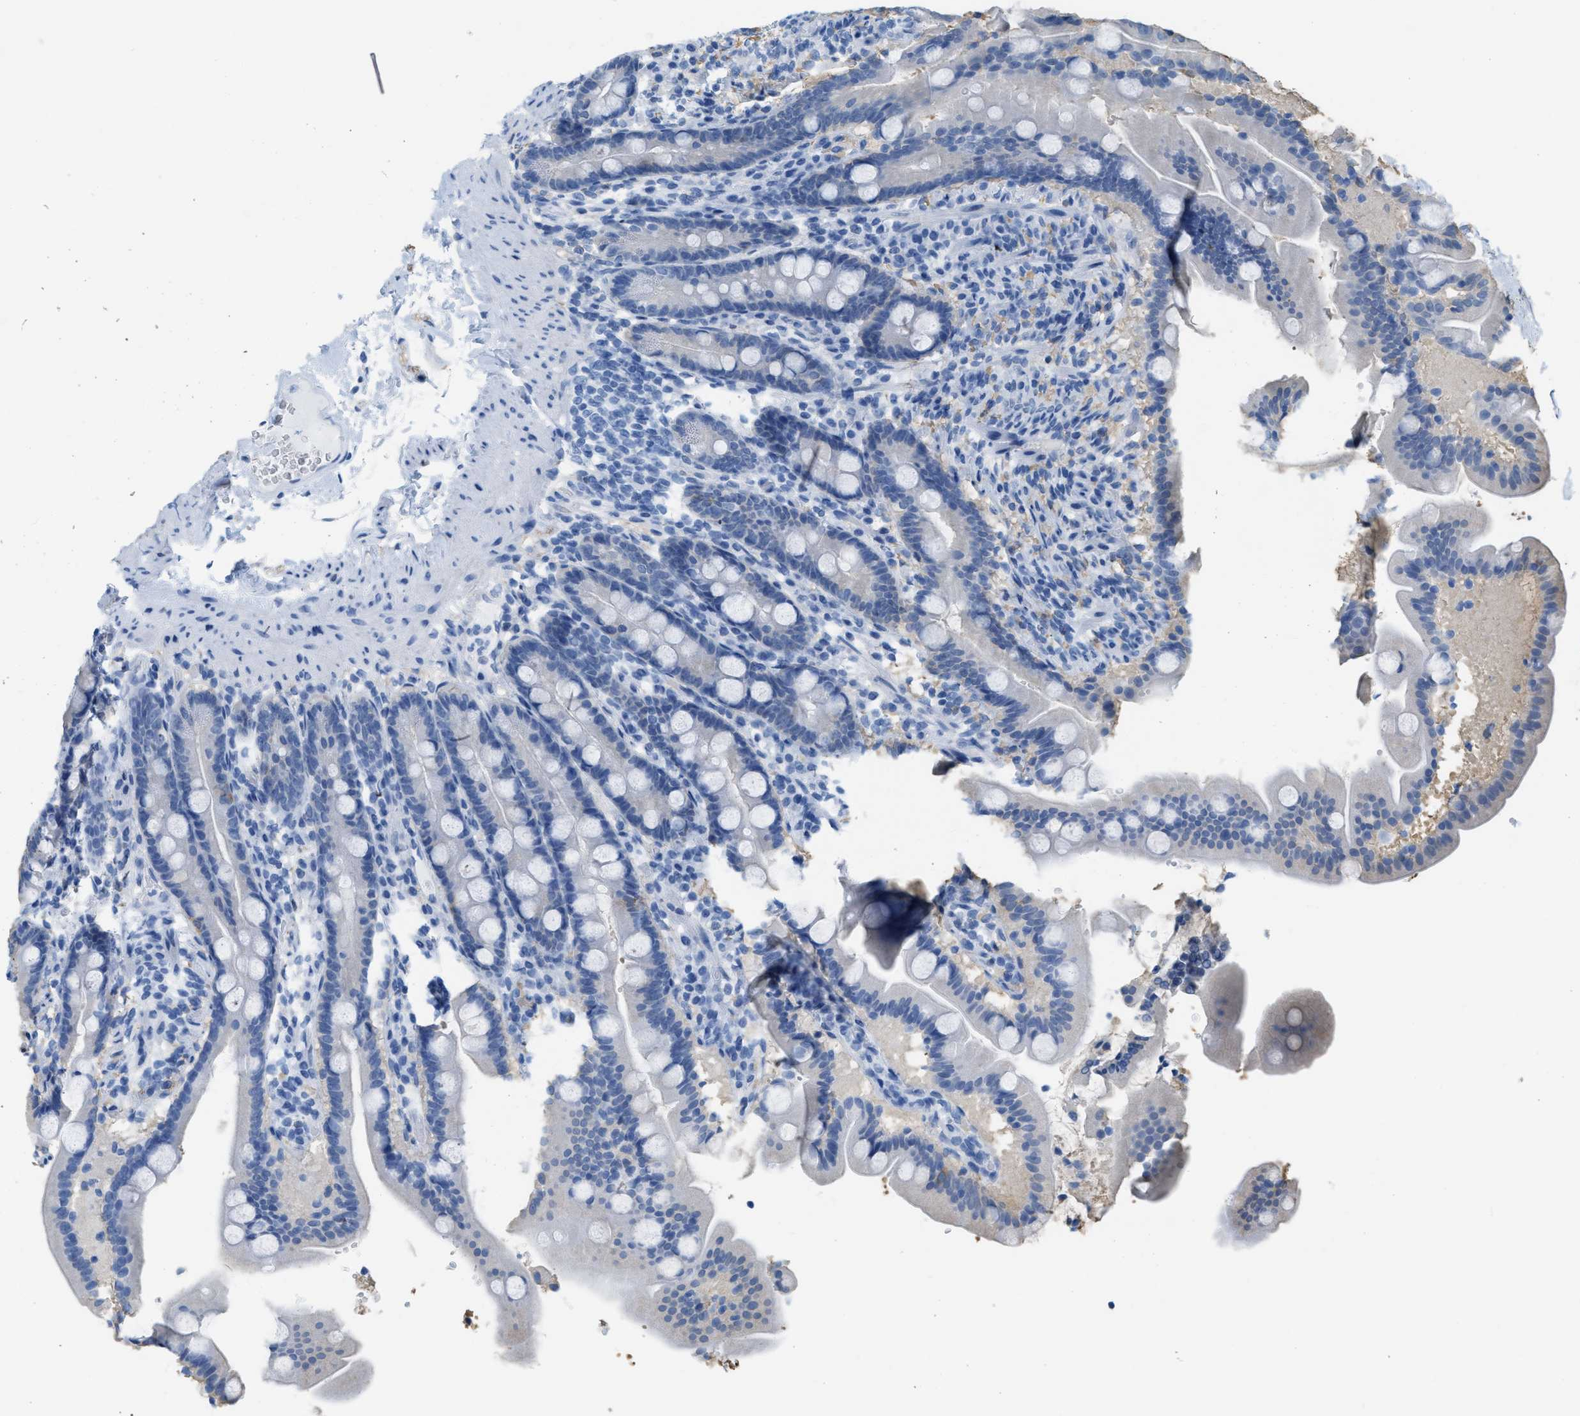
{"staining": {"intensity": "negative", "quantity": "none", "location": "none"}, "tissue": "duodenum", "cell_type": "Glandular cells", "image_type": "normal", "snomed": [{"axis": "morphology", "description": "Normal tissue, NOS"}, {"axis": "topography", "description": "Duodenum"}], "caption": "IHC of unremarkable duodenum demonstrates no expression in glandular cells. (DAB (3,3'-diaminobenzidine) immunohistochemistry, high magnification).", "gene": "ASGR1", "patient": {"sex": "male", "age": 54}}